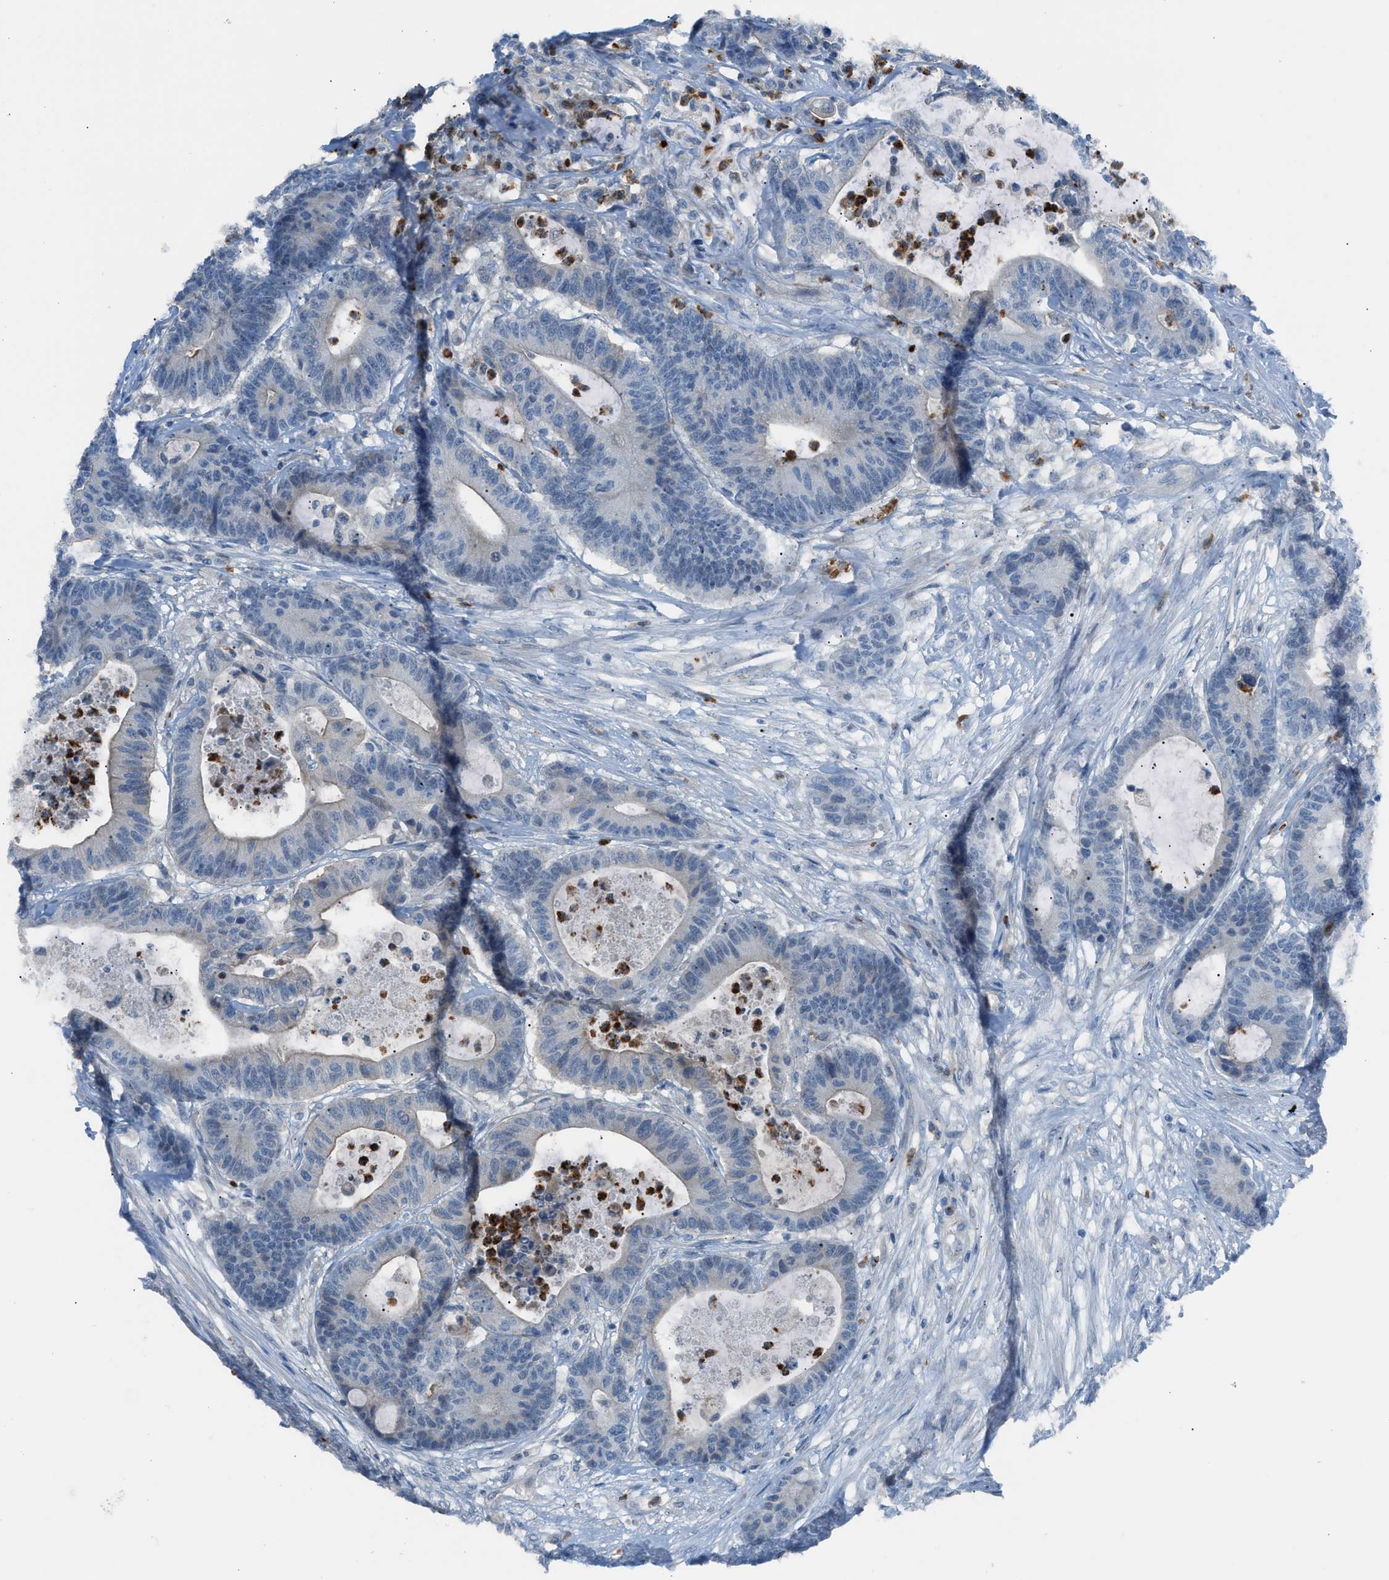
{"staining": {"intensity": "negative", "quantity": "none", "location": "none"}, "tissue": "colorectal cancer", "cell_type": "Tumor cells", "image_type": "cancer", "snomed": [{"axis": "morphology", "description": "Adenocarcinoma, NOS"}, {"axis": "topography", "description": "Colon"}], "caption": "Colorectal cancer stained for a protein using IHC displays no expression tumor cells.", "gene": "CFAP77", "patient": {"sex": "female", "age": 84}}